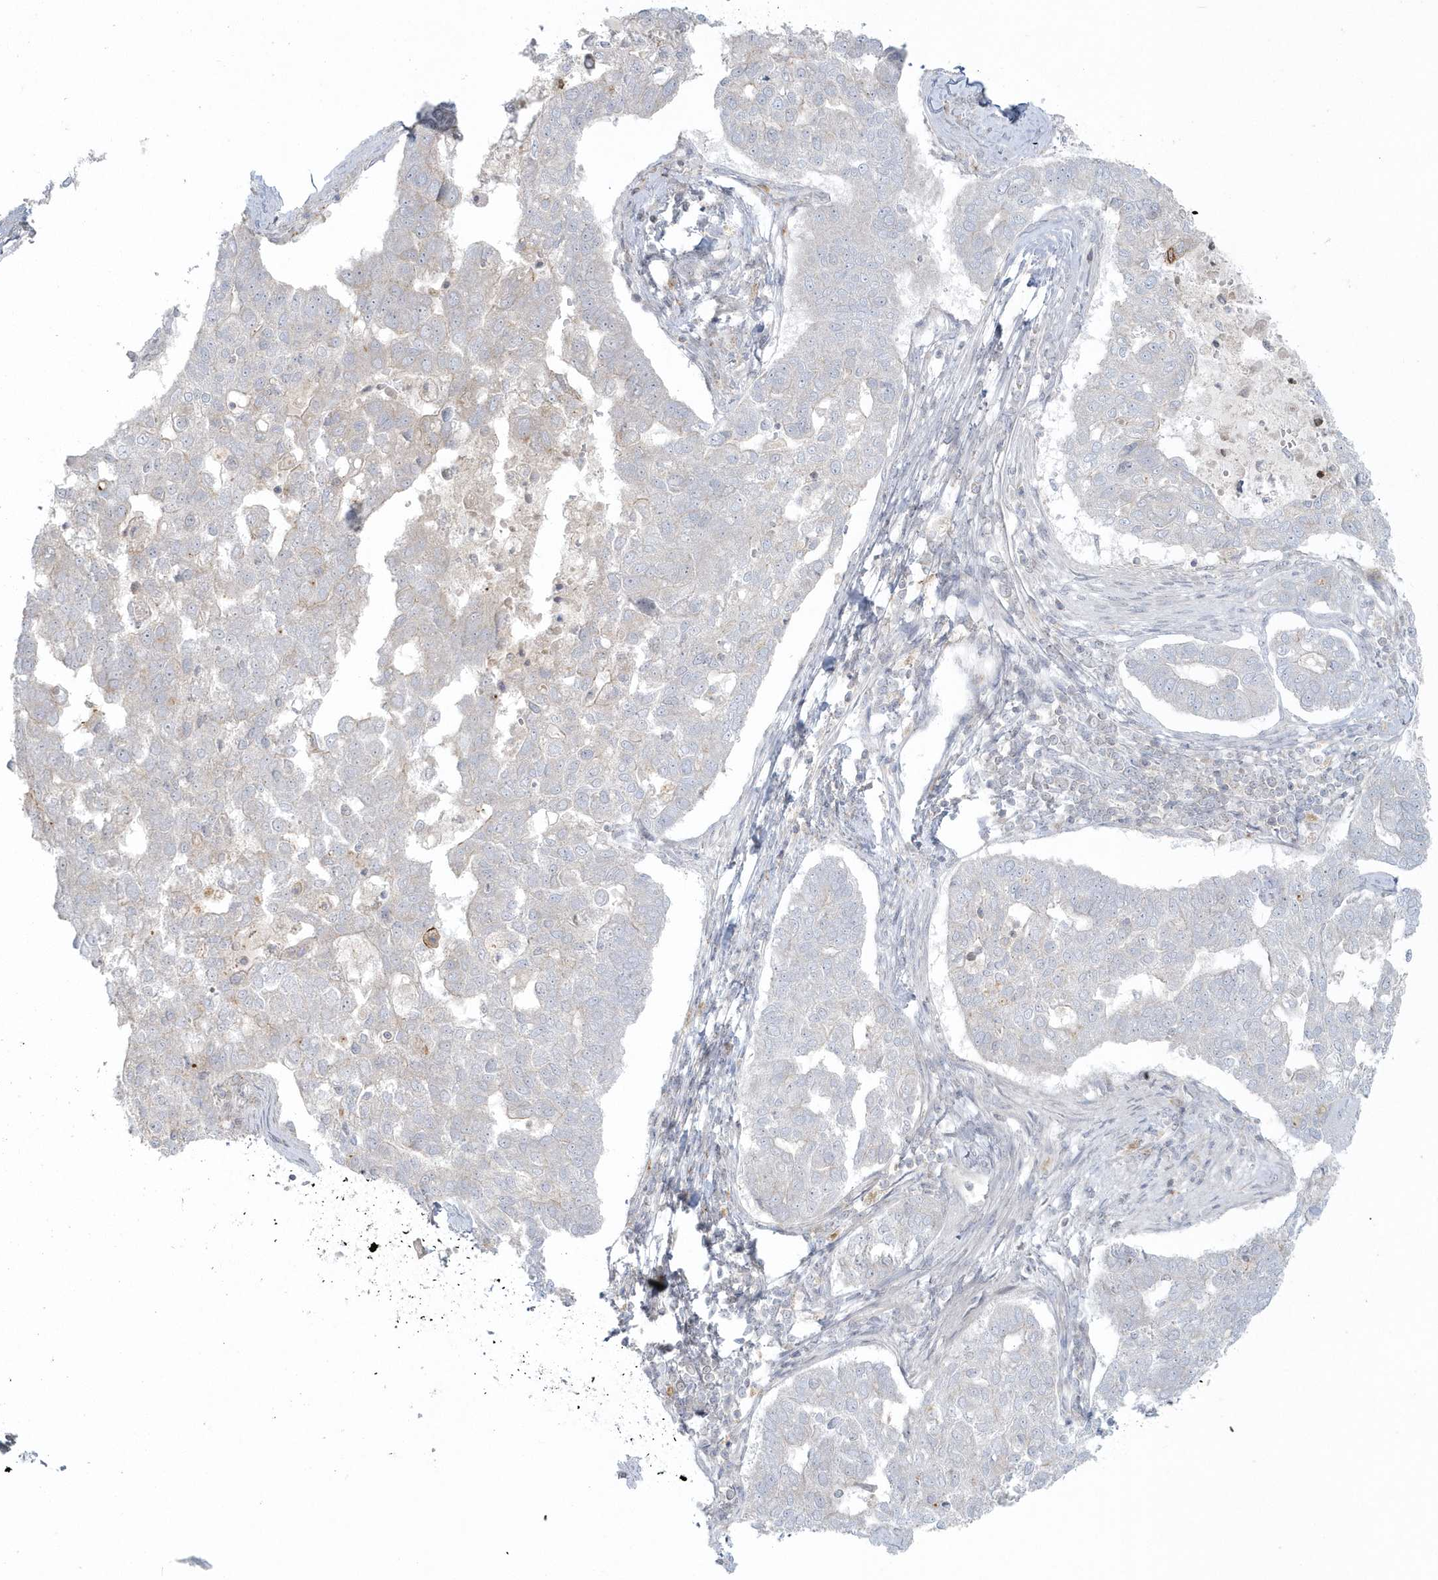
{"staining": {"intensity": "negative", "quantity": "none", "location": "none"}, "tissue": "pancreatic cancer", "cell_type": "Tumor cells", "image_type": "cancer", "snomed": [{"axis": "morphology", "description": "Adenocarcinoma, NOS"}, {"axis": "topography", "description": "Pancreas"}], "caption": "Tumor cells show no significant expression in pancreatic adenocarcinoma.", "gene": "BLTP3A", "patient": {"sex": "female", "age": 61}}